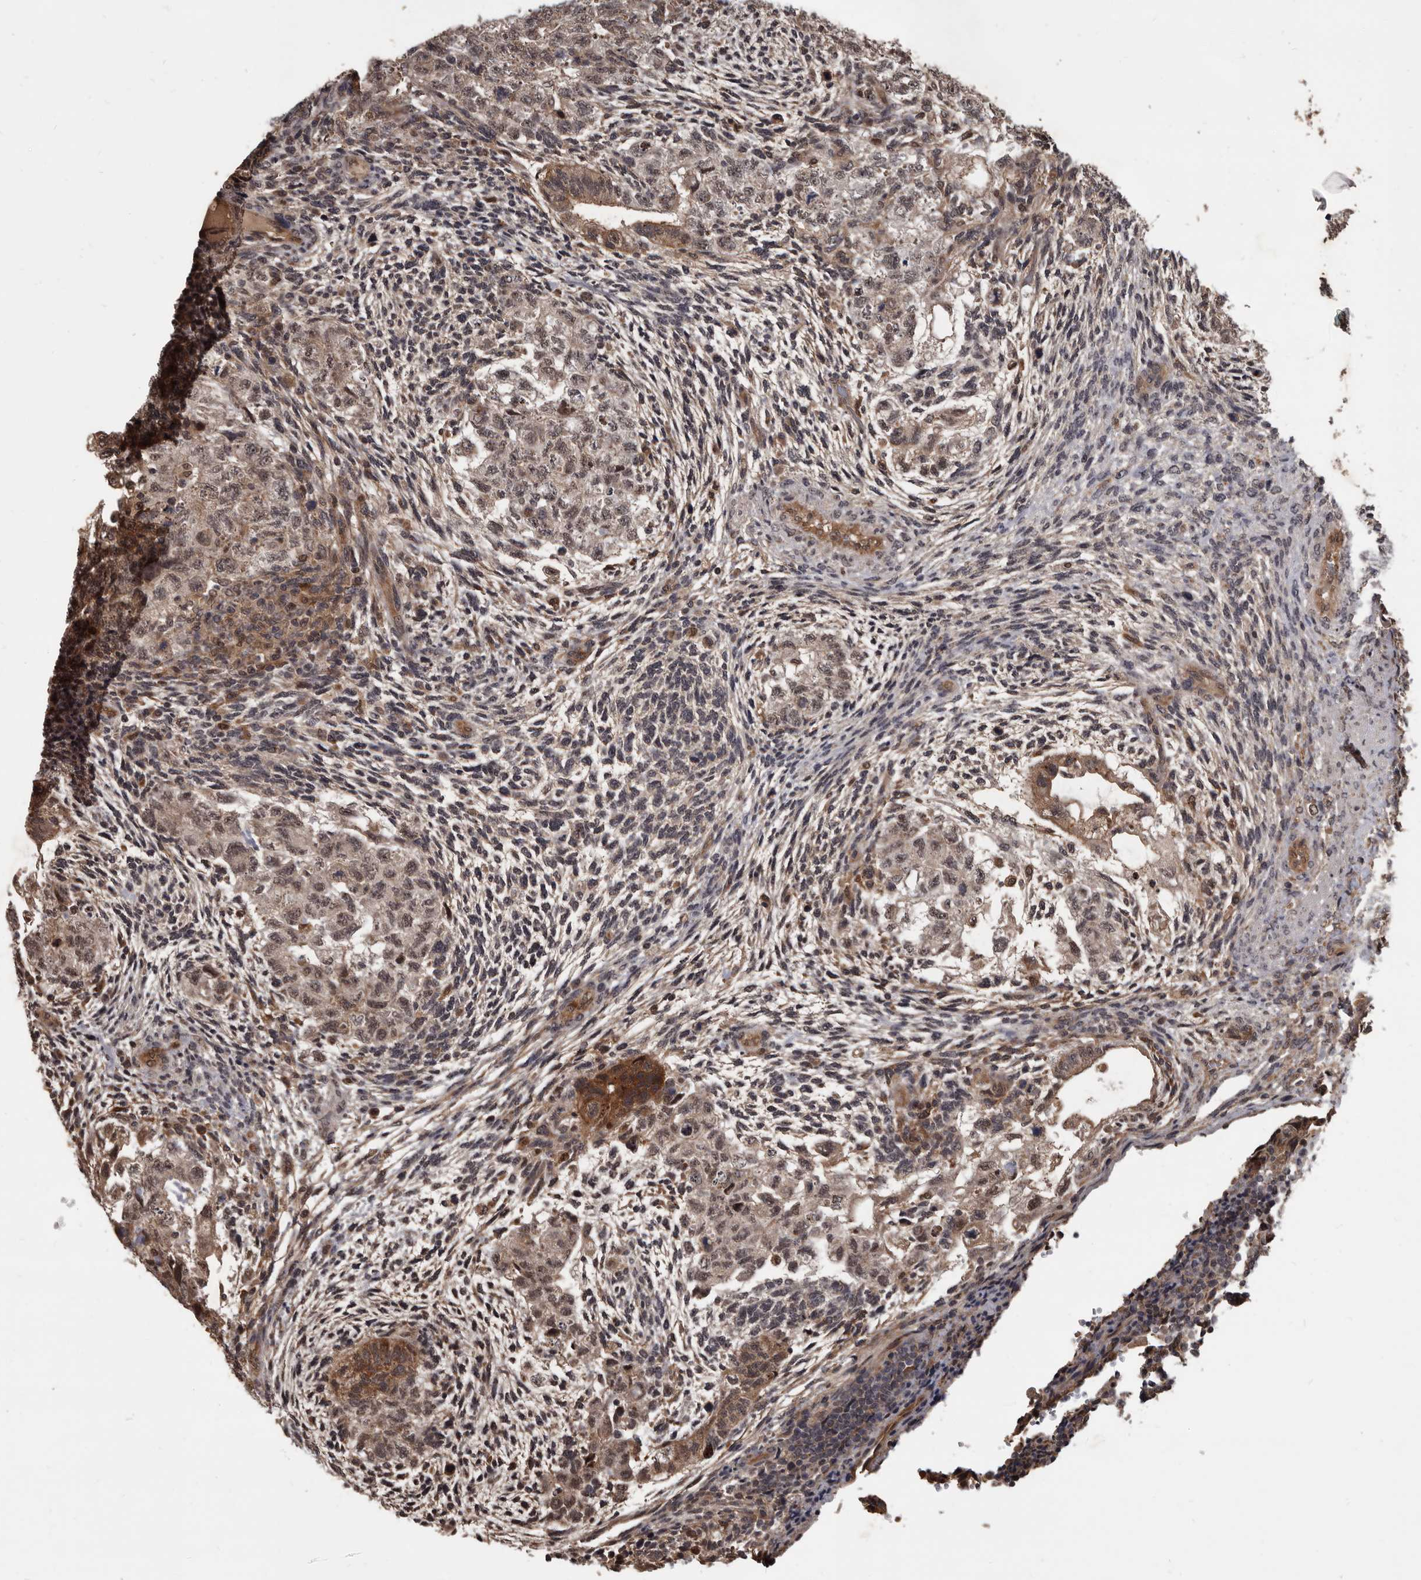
{"staining": {"intensity": "weak", "quantity": ">75%", "location": "nuclear"}, "tissue": "testis cancer", "cell_type": "Tumor cells", "image_type": "cancer", "snomed": [{"axis": "morphology", "description": "Normal tissue, NOS"}, {"axis": "morphology", "description": "Carcinoma, Embryonal, NOS"}, {"axis": "topography", "description": "Testis"}], "caption": "Immunohistochemistry (IHC) histopathology image of neoplastic tissue: testis cancer (embryonal carcinoma) stained using IHC demonstrates low levels of weak protein expression localized specifically in the nuclear of tumor cells, appearing as a nuclear brown color.", "gene": "AHR", "patient": {"sex": "male", "age": 36}}